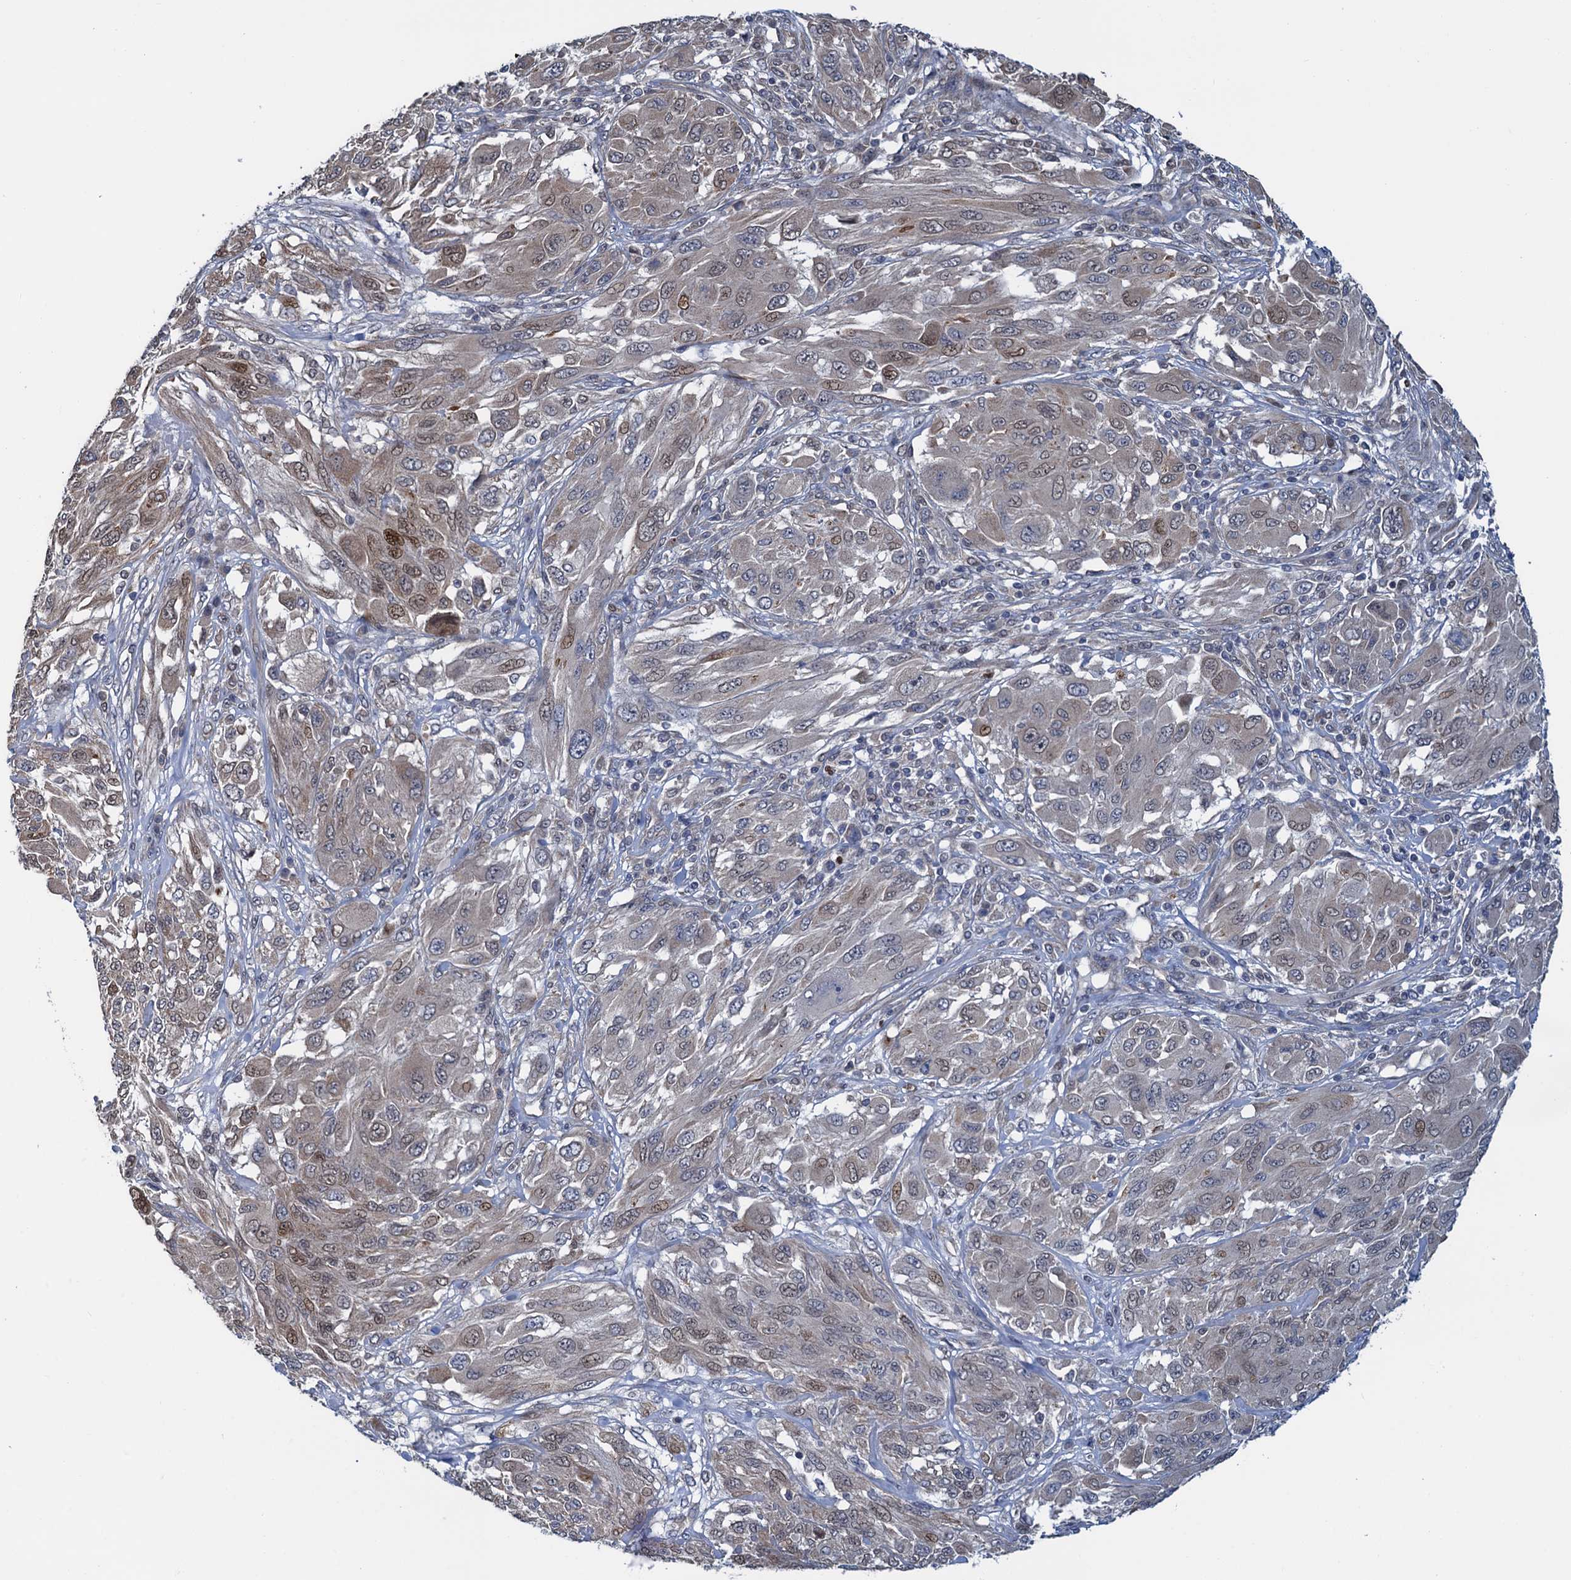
{"staining": {"intensity": "moderate", "quantity": "<25%", "location": "nuclear"}, "tissue": "melanoma", "cell_type": "Tumor cells", "image_type": "cancer", "snomed": [{"axis": "morphology", "description": "Malignant melanoma, NOS"}, {"axis": "topography", "description": "Skin"}], "caption": "Human malignant melanoma stained with a protein marker demonstrates moderate staining in tumor cells.", "gene": "RNF125", "patient": {"sex": "female", "age": 91}}